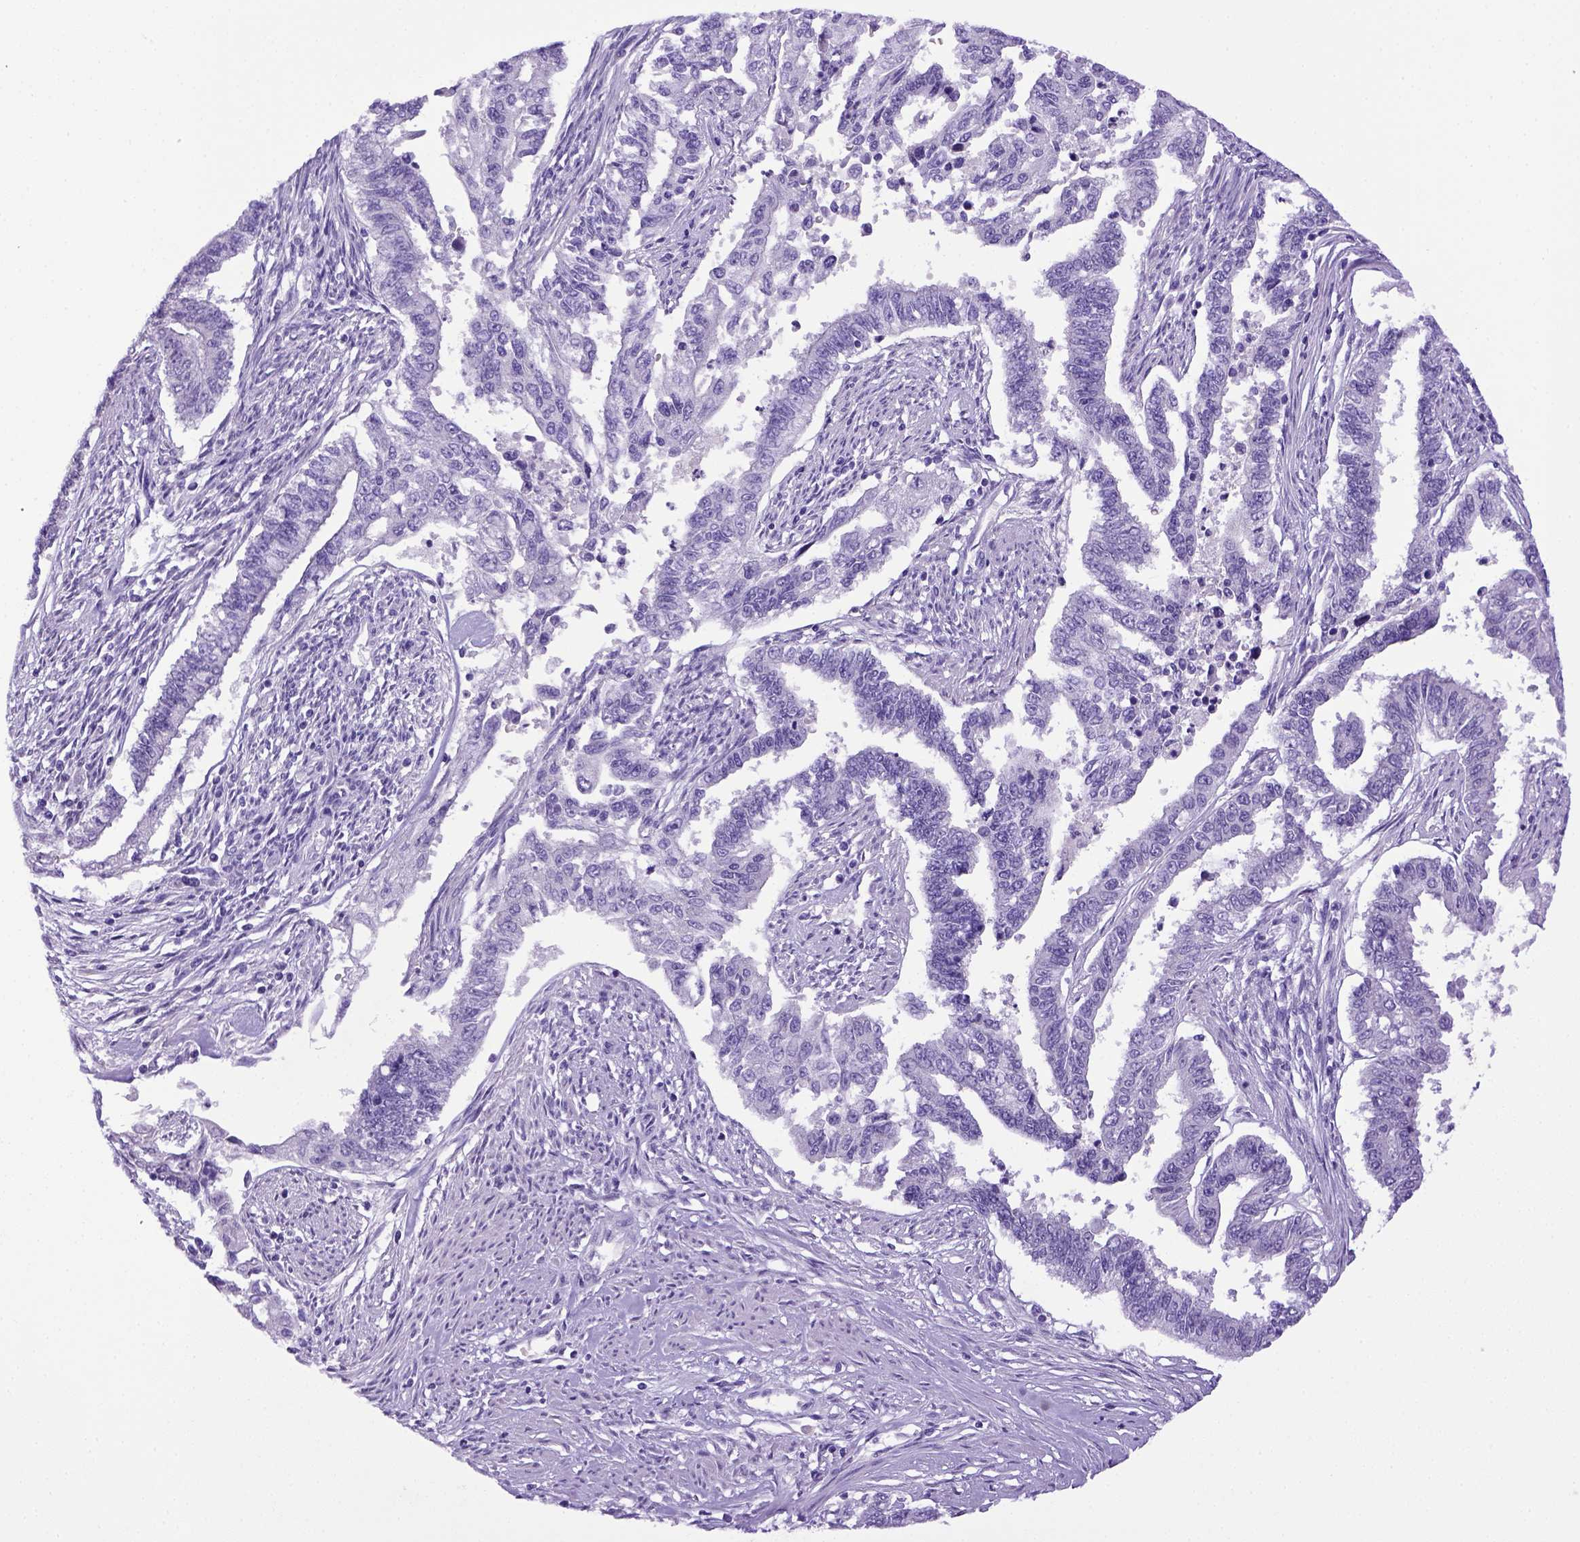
{"staining": {"intensity": "negative", "quantity": "none", "location": "none"}, "tissue": "endometrial cancer", "cell_type": "Tumor cells", "image_type": "cancer", "snomed": [{"axis": "morphology", "description": "Adenocarcinoma, NOS"}, {"axis": "topography", "description": "Uterus"}], "caption": "DAB (3,3'-diaminobenzidine) immunohistochemical staining of human endometrial cancer (adenocarcinoma) displays no significant expression in tumor cells.", "gene": "ITIH4", "patient": {"sex": "female", "age": 59}}